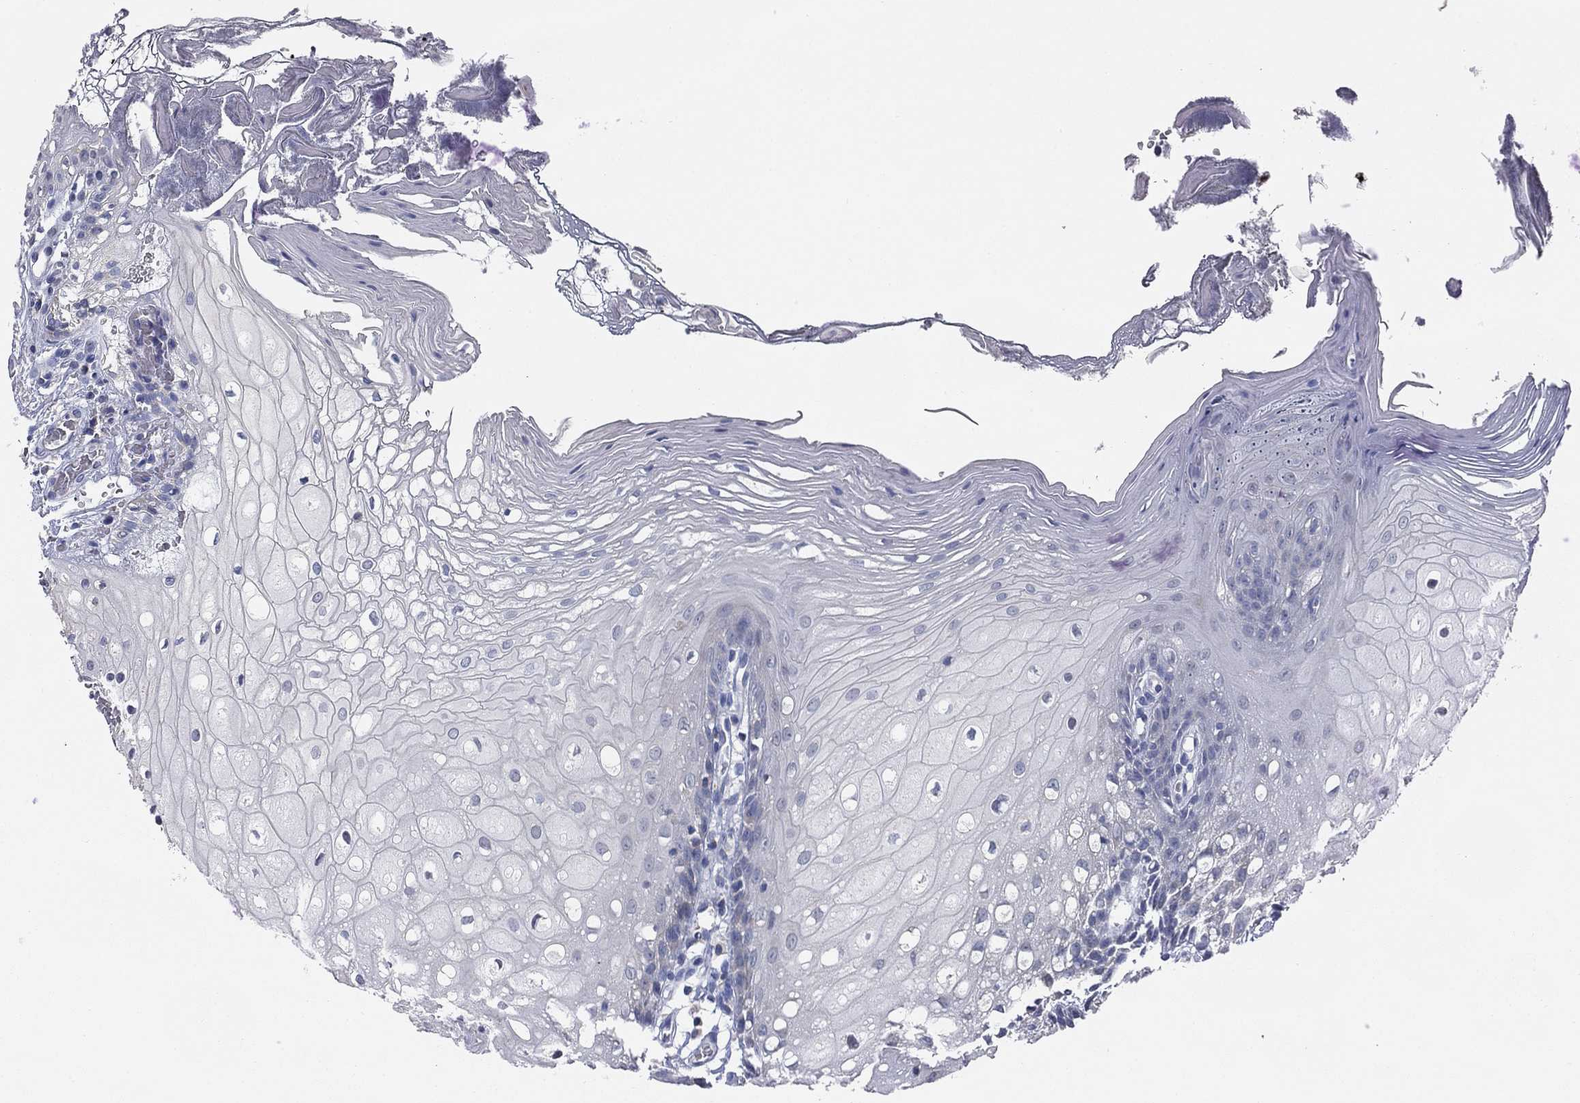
{"staining": {"intensity": "negative", "quantity": "none", "location": "none"}, "tissue": "oral mucosa", "cell_type": "Squamous epithelial cells", "image_type": "normal", "snomed": [{"axis": "morphology", "description": "Normal tissue, NOS"}, {"axis": "morphology", "description": "Squamous cell carcinoma, NOS"}, {"axis": "topography", "description": "Oral tissue"}, {"axis": "topography", "description": "Head-Neck"}], "caption": "This is a histopathology image of immunohistochemistry staining of benign oral mucosa, which shows no positivity in squamous epithelial cells. Nuclei are stained in blue.", "gene": "SLC2A9", "patient": {"sex": "male", "age": 69}}